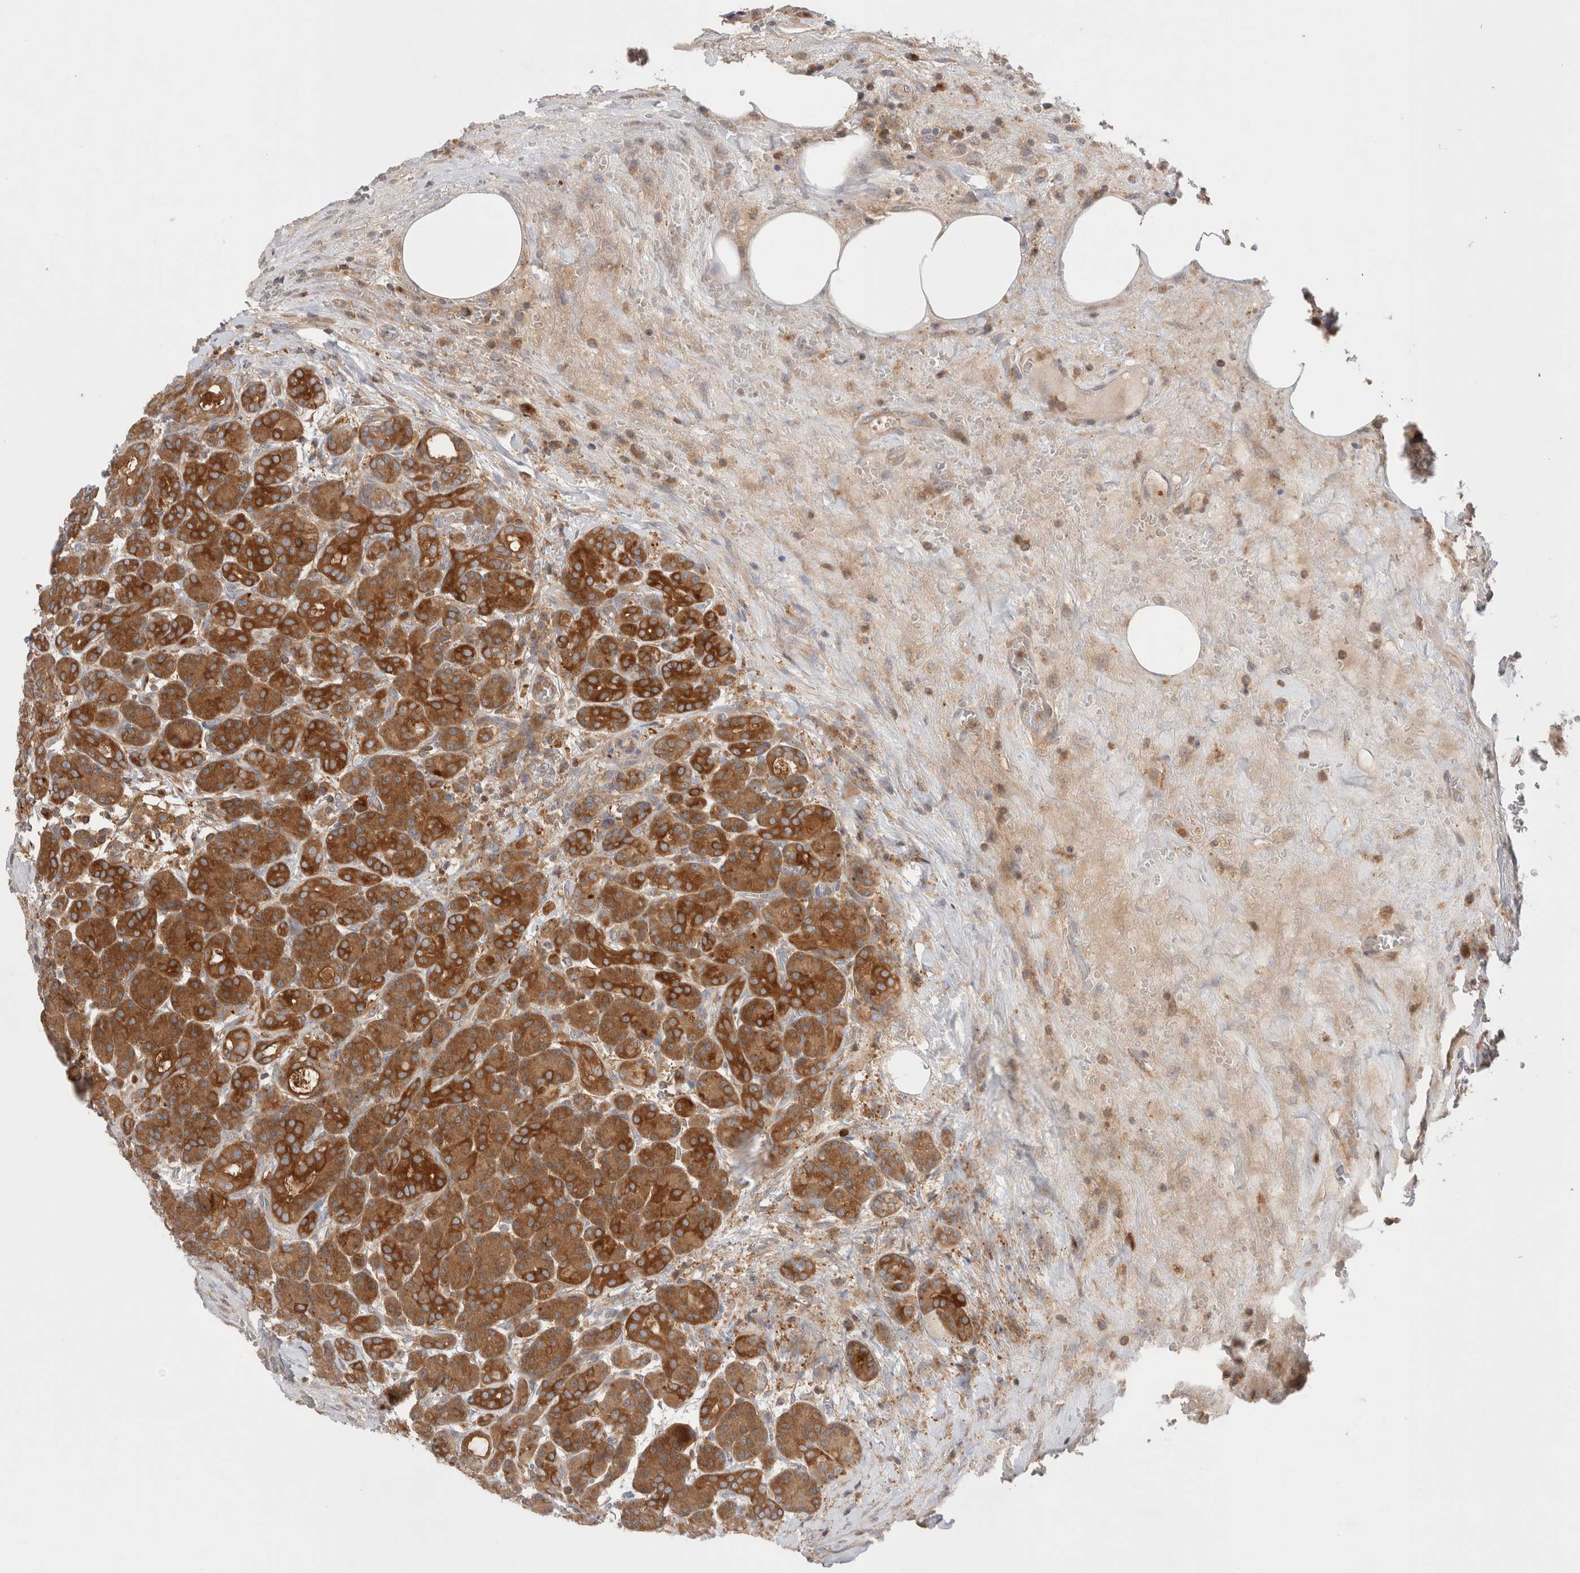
{"staining": {"intensity": "strong", "quantity": ">75%", "location": "cytoplasmic/membranous"}, "tissue": "pancreas", "cell_type": "Exocrine glandular cells", "image_type": "normal", "snomed": [{"axis": "morphology", "description": "Normal tissue, NOS"}, {"axis": "topography", "description": "Pancreas"}], "caption": "Pancreas stained with immunohistochemistry shows strong cytoplasmic/membranous positivity in approximately >75% of exocrine glandular cells. Nuclei are stained in blue.", "gene": "KLHL14", "patient": {"sex": "male", "age": 63}}